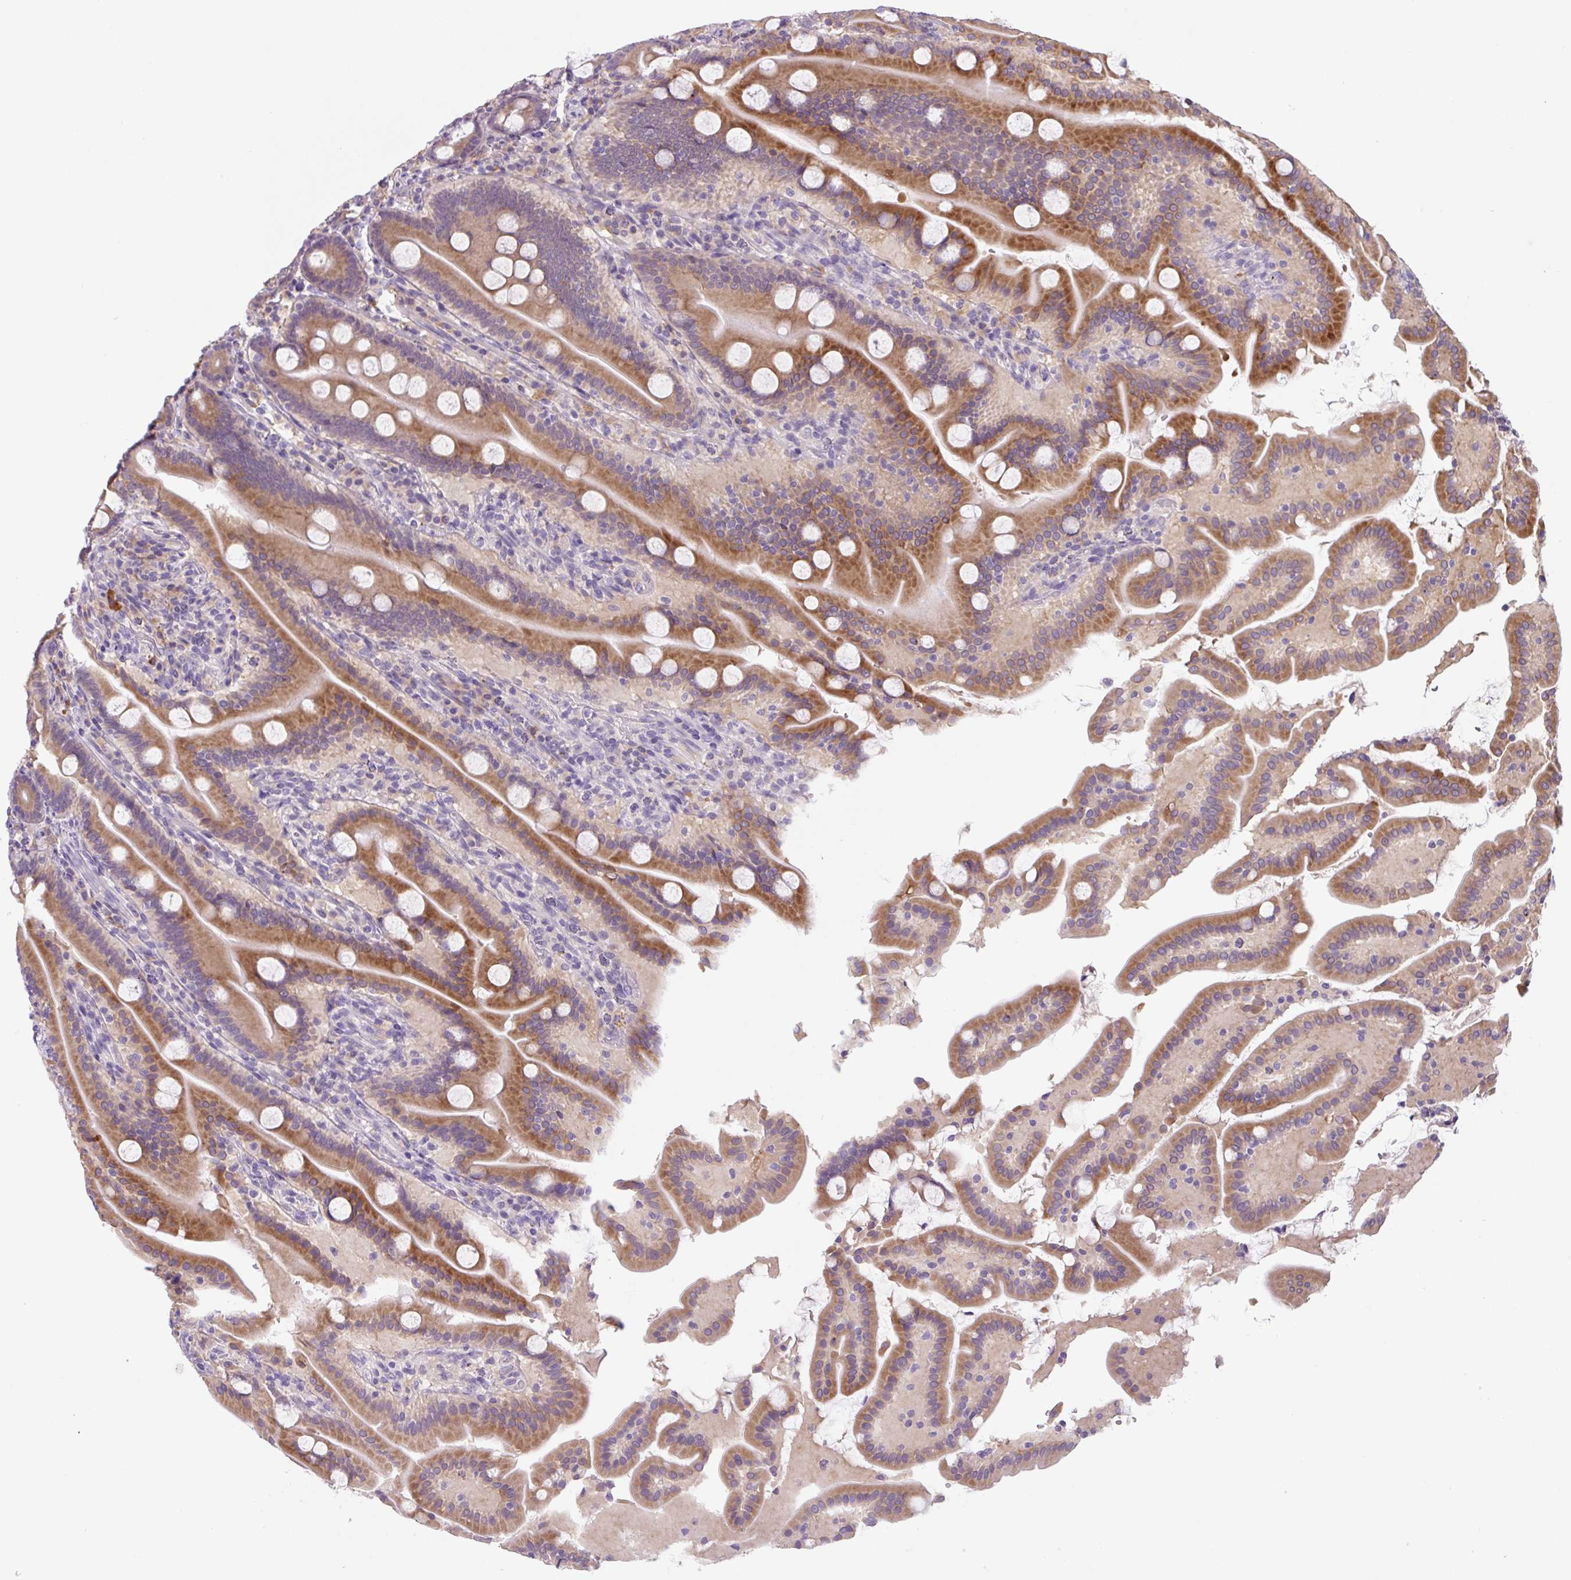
{"staining": {"intensity": "moderate", "quantity": "25%-75%", "location": "cytoplasmic/membranous"}, "tissue": "duodenum", "cell_type": "Glandular cells", "image_type": "normal", "snomed": [{"axis": "morphology", "description": "Normal tissue, NOS"}, {"axis": "topography", "description": "Duodenum"}], "caption": "Immunohistochemistry (DAB) staining of benign human duodenum exhibits moderate cytoplasmic/membranous protein positivity in about 25%-75% of glandular cells. (DAB (3,3'-diaminobenzidine) IHC, brown staining for protein, blue staining for nuclei).", "gene": "FZD5", "patient": {"sex": "male", "age": 55}}